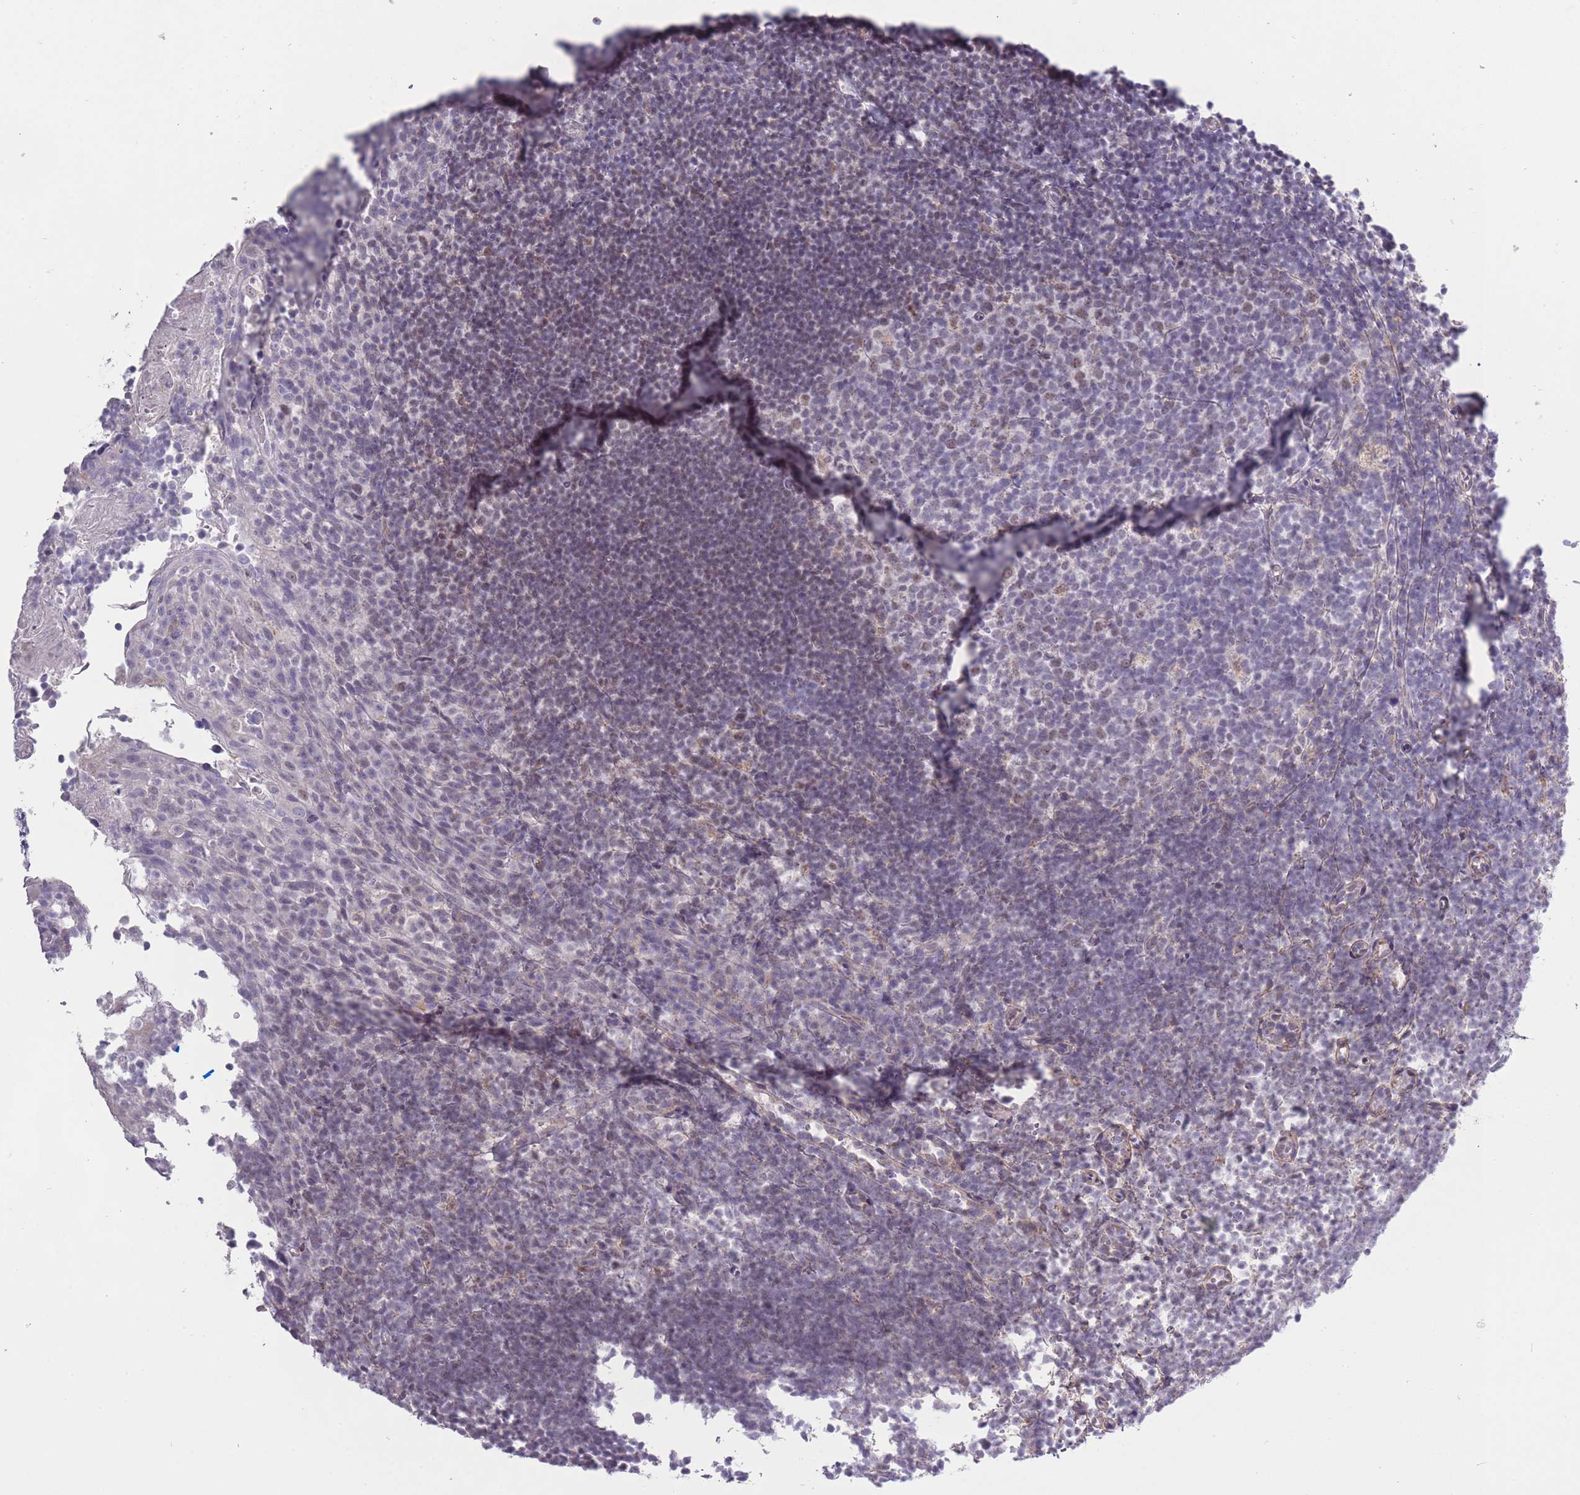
{"staining": {"intensity": "weak", "quantity": "<25%", "location": "nuclear"}, "tissue": "tonsil", "cell_type": "Germinal center cells", "image_type": "normal", "snomed": [{"axis": "morphology", "description": "Normal tissue, NOS"}, {"axis": "topography", "description": "Tonsil"}], "caption": "The image shows no significant positivity in germinal center cells of tonsil. (Brightfield microscopy of DAB (3,3'-diaminobenzidine) IHC at high magnification).", "gene": "ZBTB24", "patient": {"sex": "female", "age": 10}}